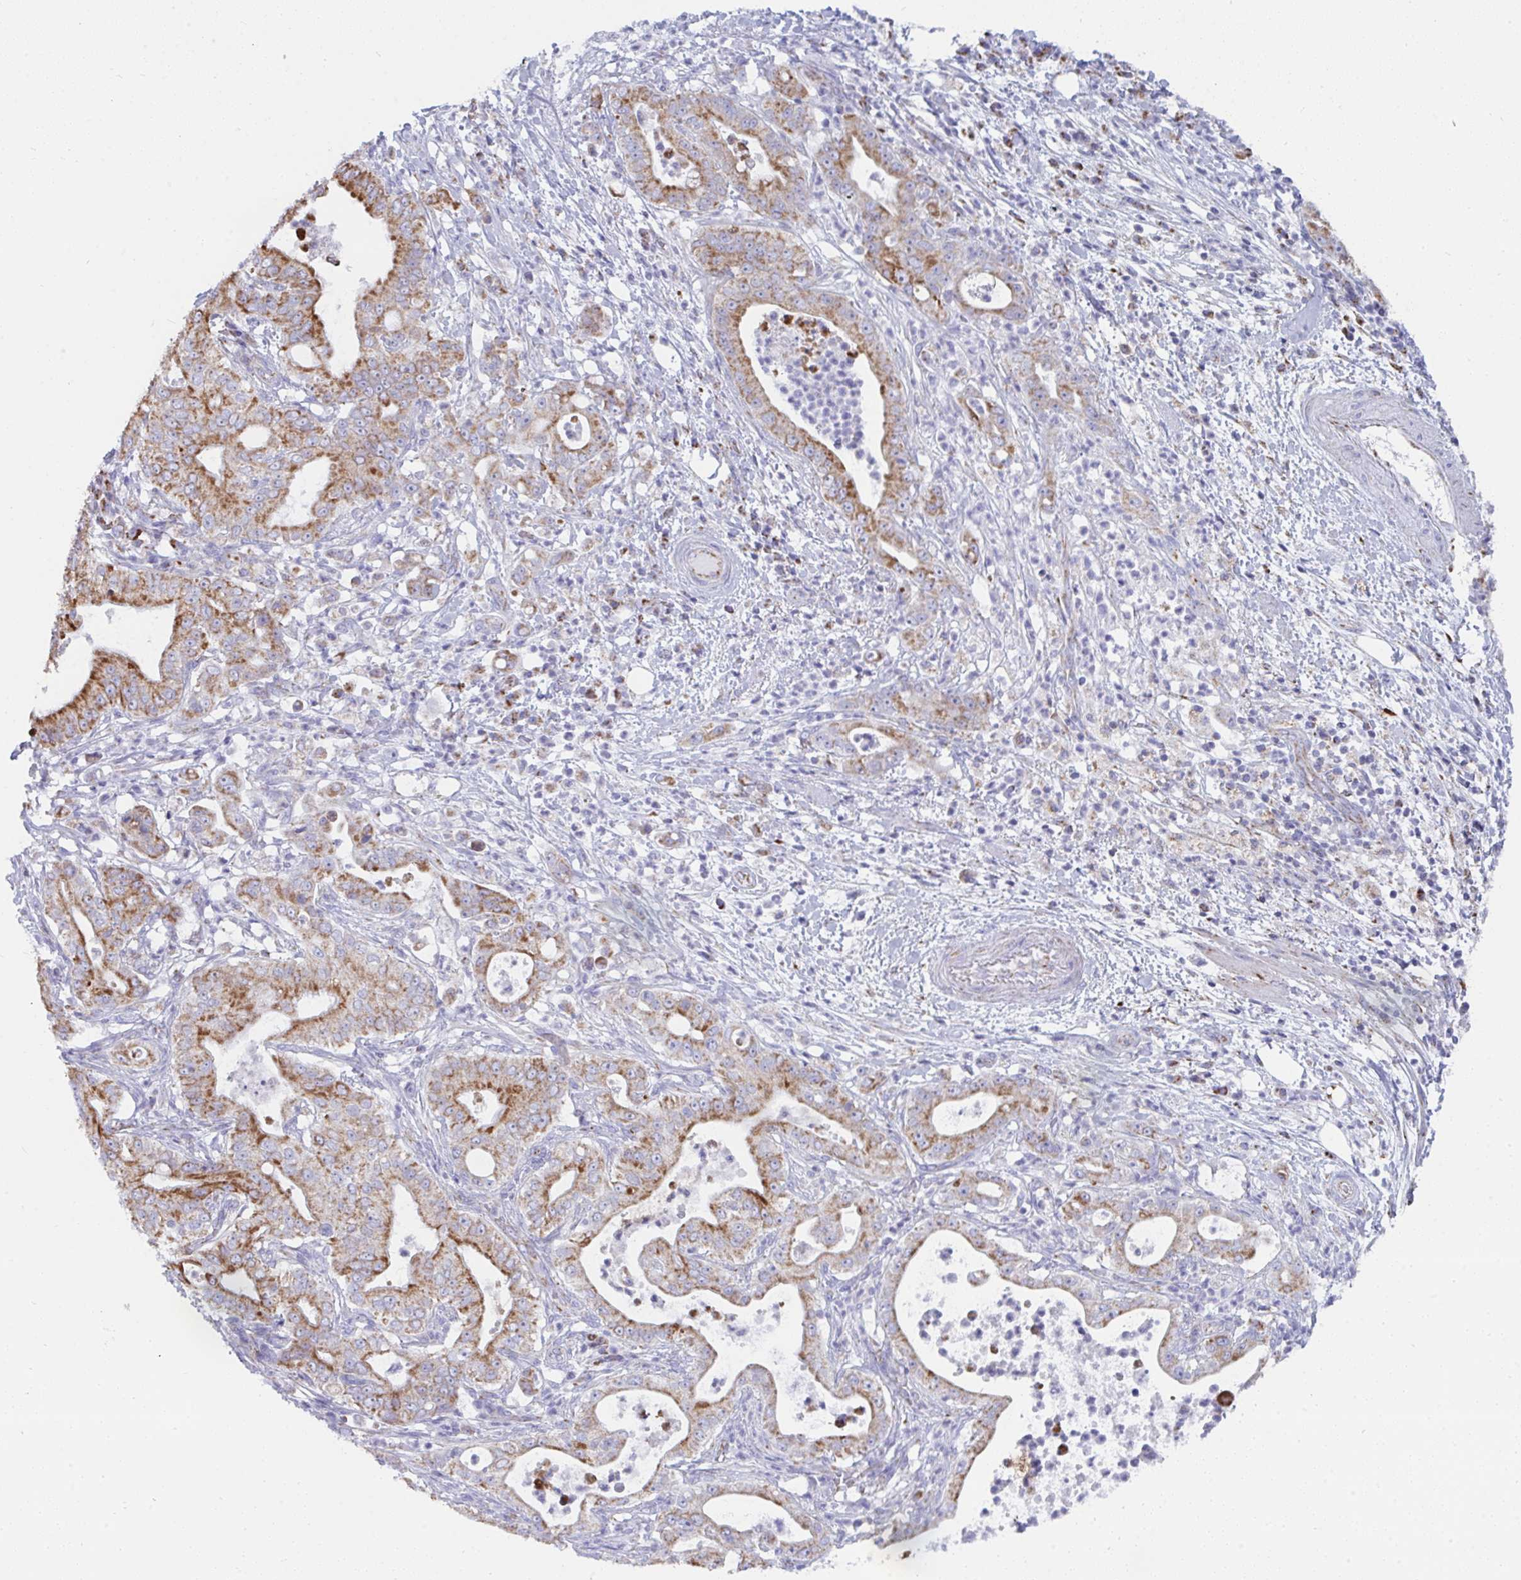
{"staining": {"intensity": "moderate", "quantity": ">75%", "location": "cytoplasmic/membranous"}, "tissue": "pancreatic cancer", "cell_type": "Tumor cells", "image_type": "cancer", "snomed": [{"axis": "morphology", "description": "Adenocarcinoma, NOS"}, {"axis": "topography", "description": "Pancreas"}], "caption": "Brown immunohistochemical staining in human pancreatic cancer (adenocarcinoma) shows moderate cytoplasmic/membranous positivity in about >75% of tumor cells.", "gene": "AIFM1", "patient": {"sex": "male", "age": 71}}